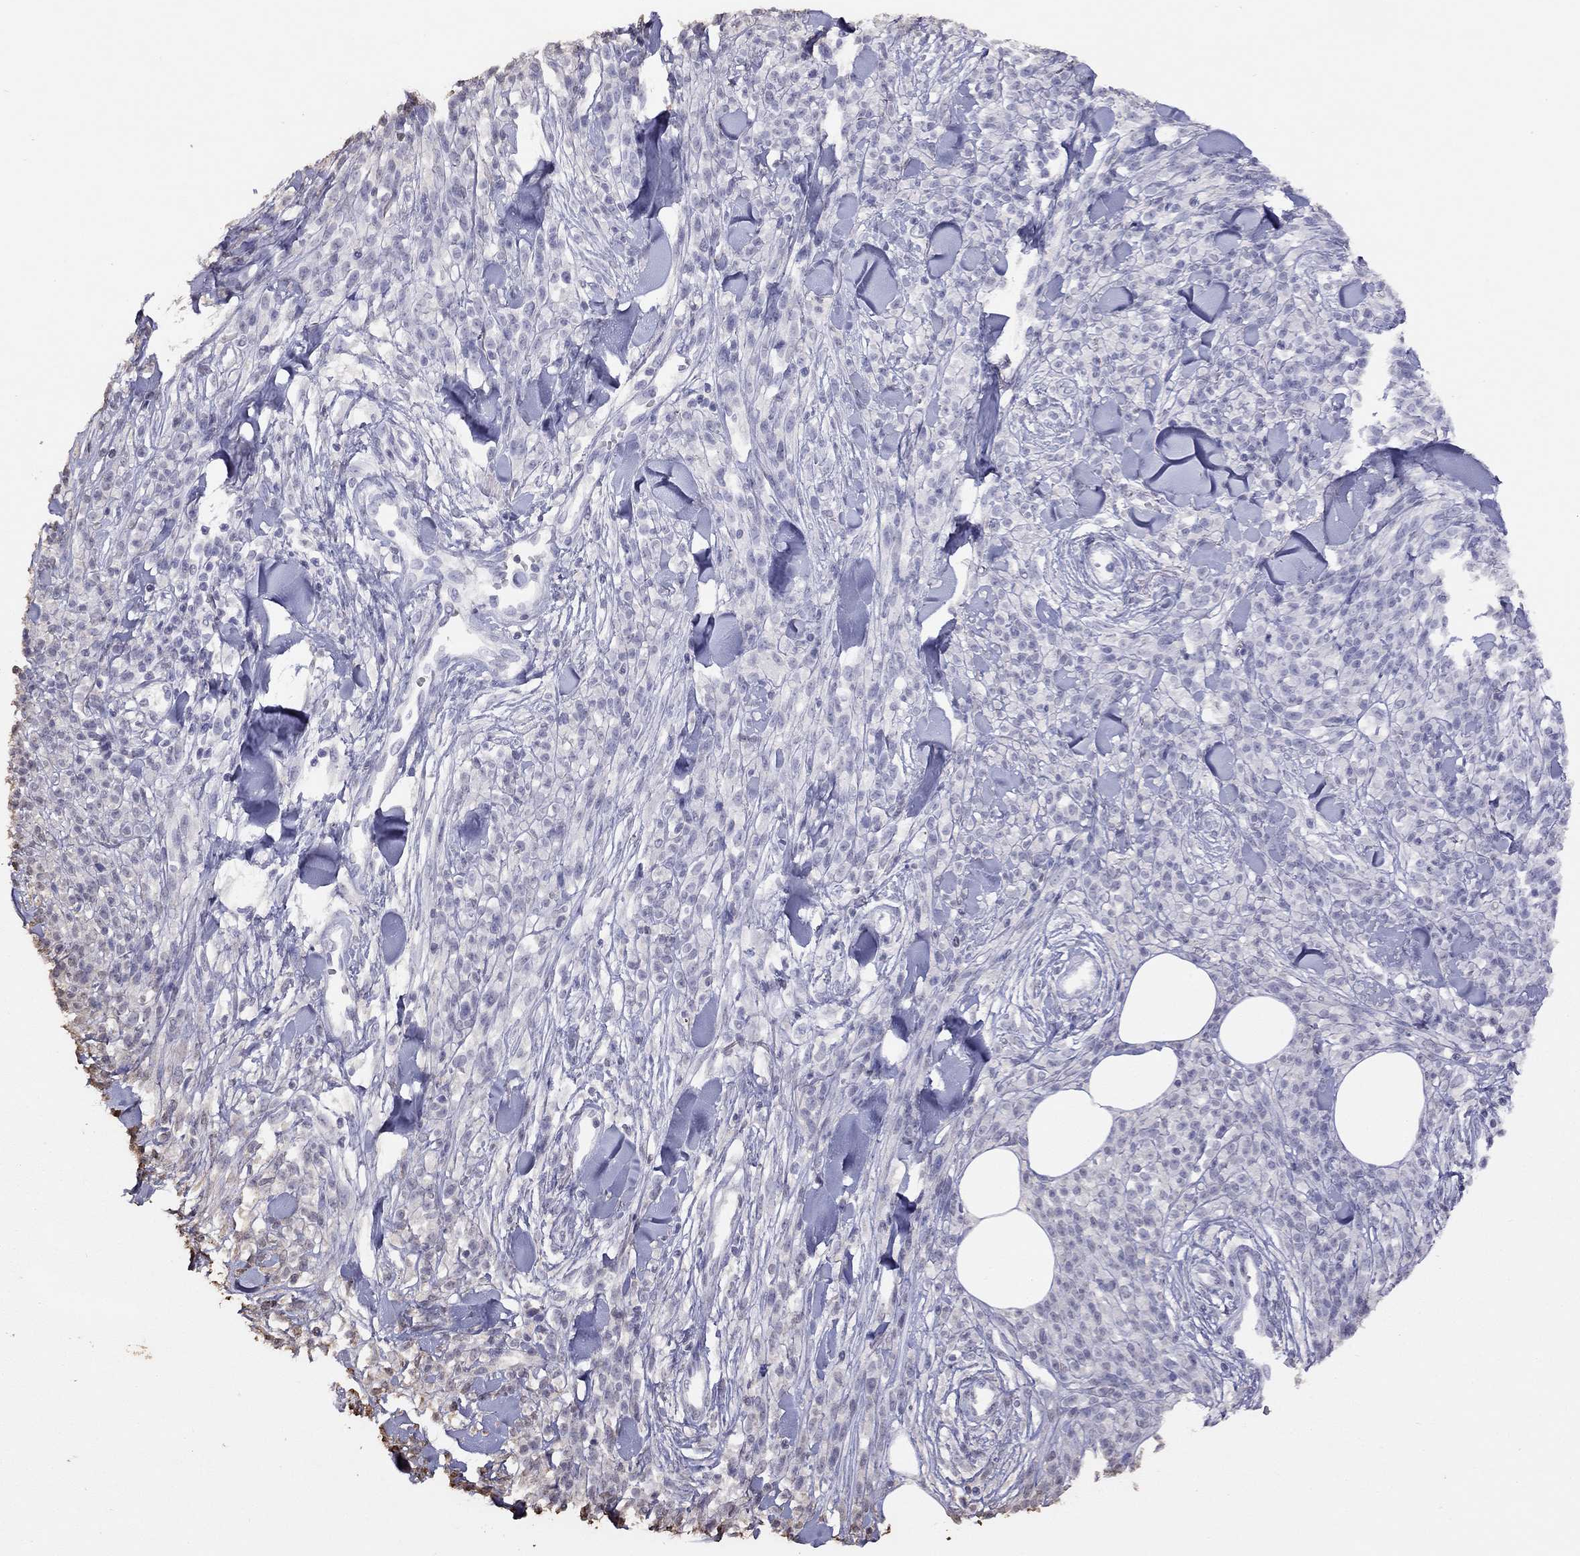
{"staining": {"intensity": "negative", "quantity": "none", "location": "none"}, "tissue": "melanoma", "cell_type": "Tumor cells", "image_type": "cancer", "snomed": [{"axis": "morphology", "description": "Malignant melanoma, NOS"}, {"axis": "topography", "description": "Skin"}, {"axis": "topography", "description": "Skin of trunk"}], "caption": "Malignant melanoma stained for a protein using IHC reveals no staining tumor cells.", "gene": "SUN3", "patient": {"sex": "male", "age": 74}}